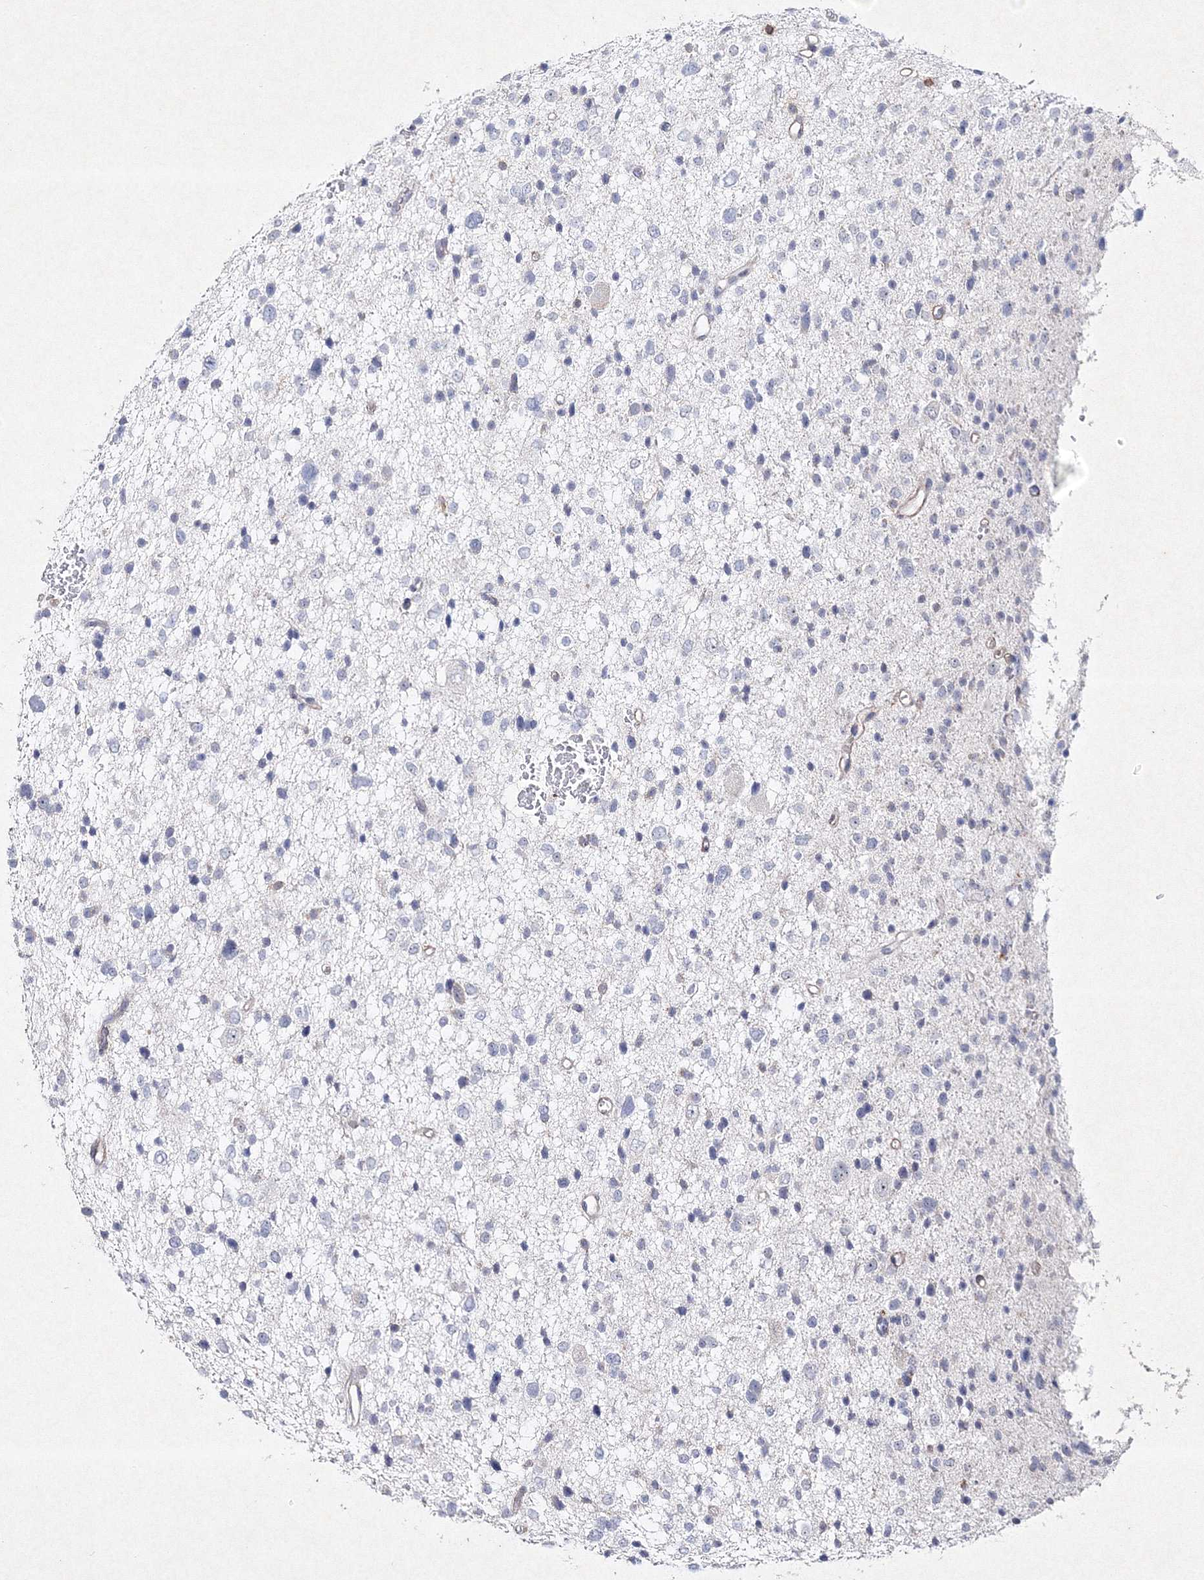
{"staining": {"intensity": "negative", "quantity": "none", "location": "none"}, "tissue": "glioma", "cell_type": "Tumor cells", "image_type": "cancer", "snomed": [{"axis": "morphology", "description": "Glioma, malignant, Low grade"}, {"axis": "topography", "description": "Brain"}], "caption": "A micrograph of human glioma is negative for staining in tumor cells.", "gene": "HCST", "patient": {"sex": "female", "age": 37}}